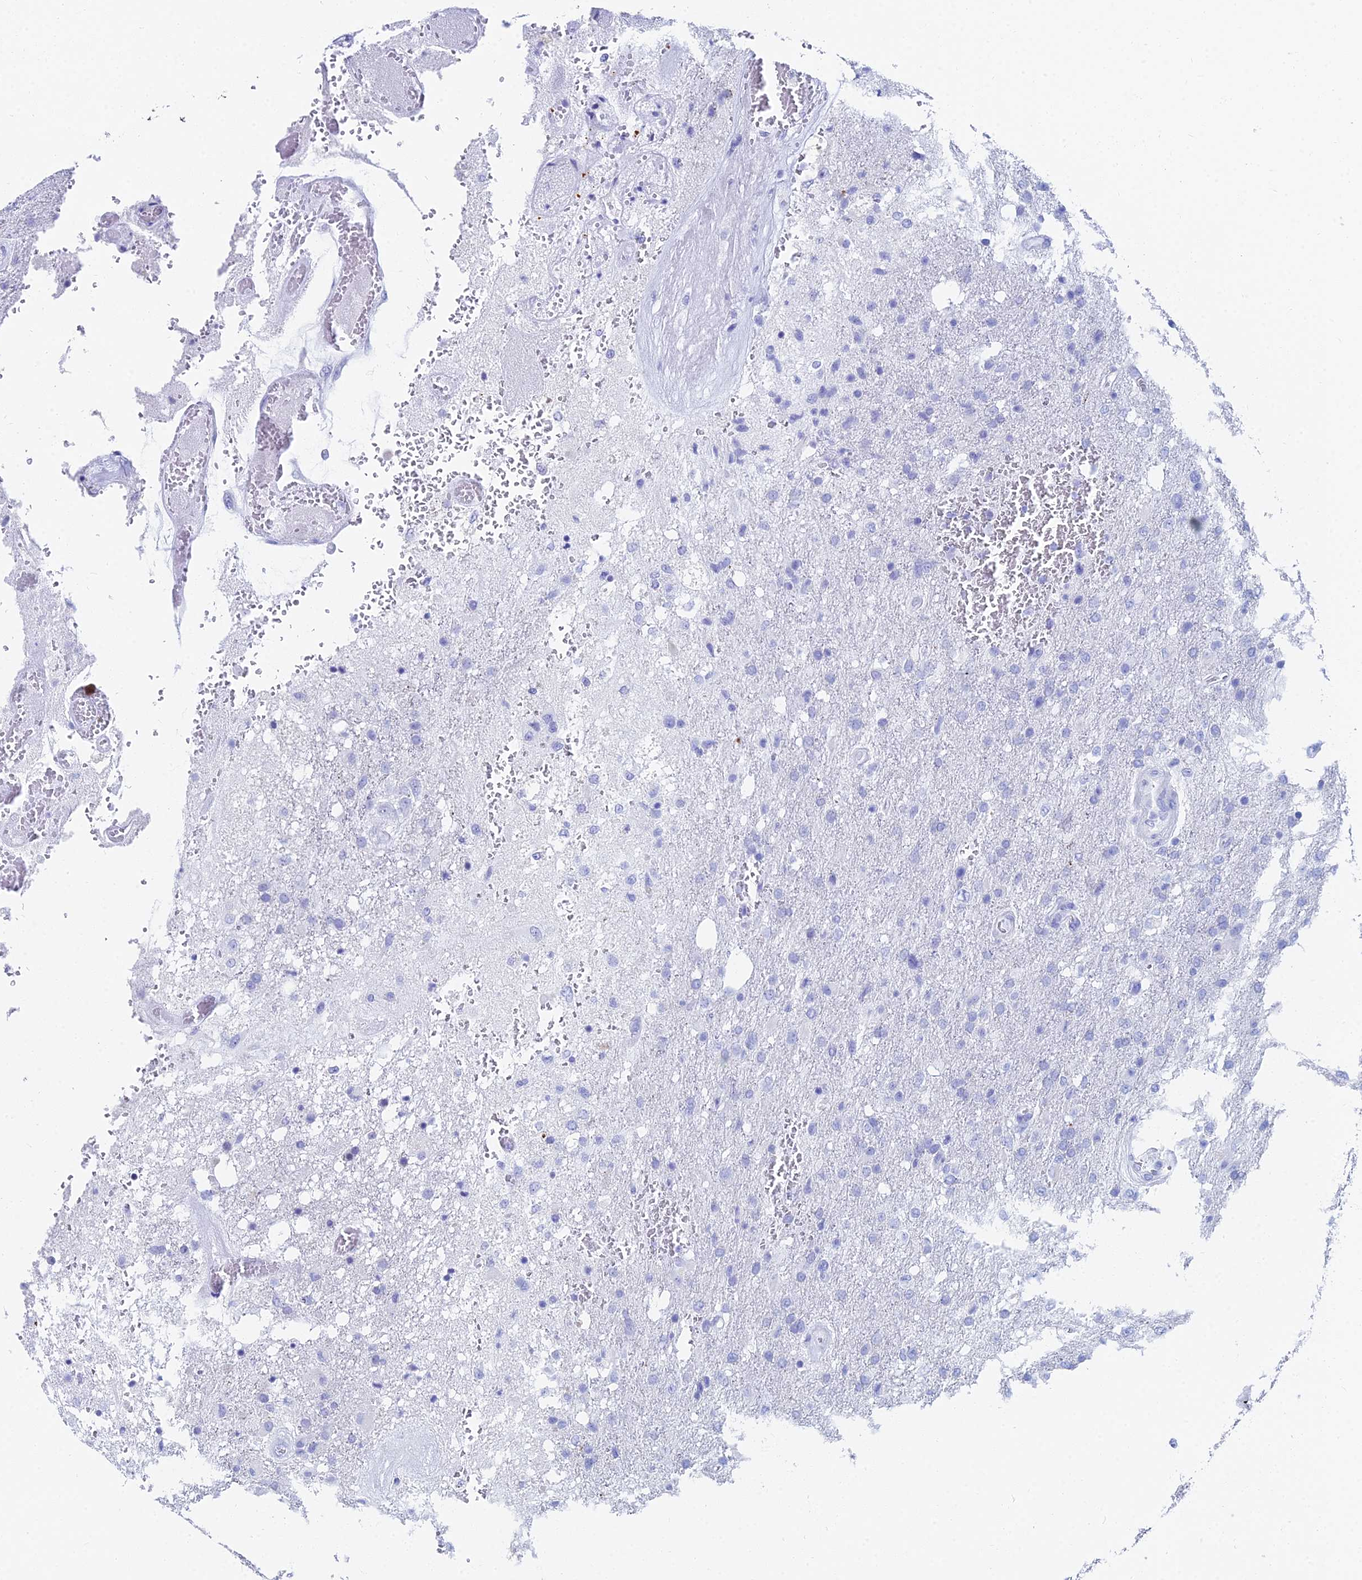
{"staining": {"intensity": "negative", "quantity": "none", "location": "none"}, "tissue": "glioma", "cell_type": "Tumor cells", "image_type": "cancer", "snomed": [{"axis": "morphology", "description": "Glioma, malignant, High grade"}, {"axis": "topography", "description": "Brain"}], "caption": "Immunohistochemistry histopathology image of neoplastic tissue: human malignant high-grade glioma stained with DAB exhibits no significant protein staining in tumor cells. (DAB (3,3'-diaminobenzidine) immunohistochemistry visualized using brightfield microscopy, high magnification).", "gene": "HSPA1L", "patient": {"sex": "female", "age": 74}}